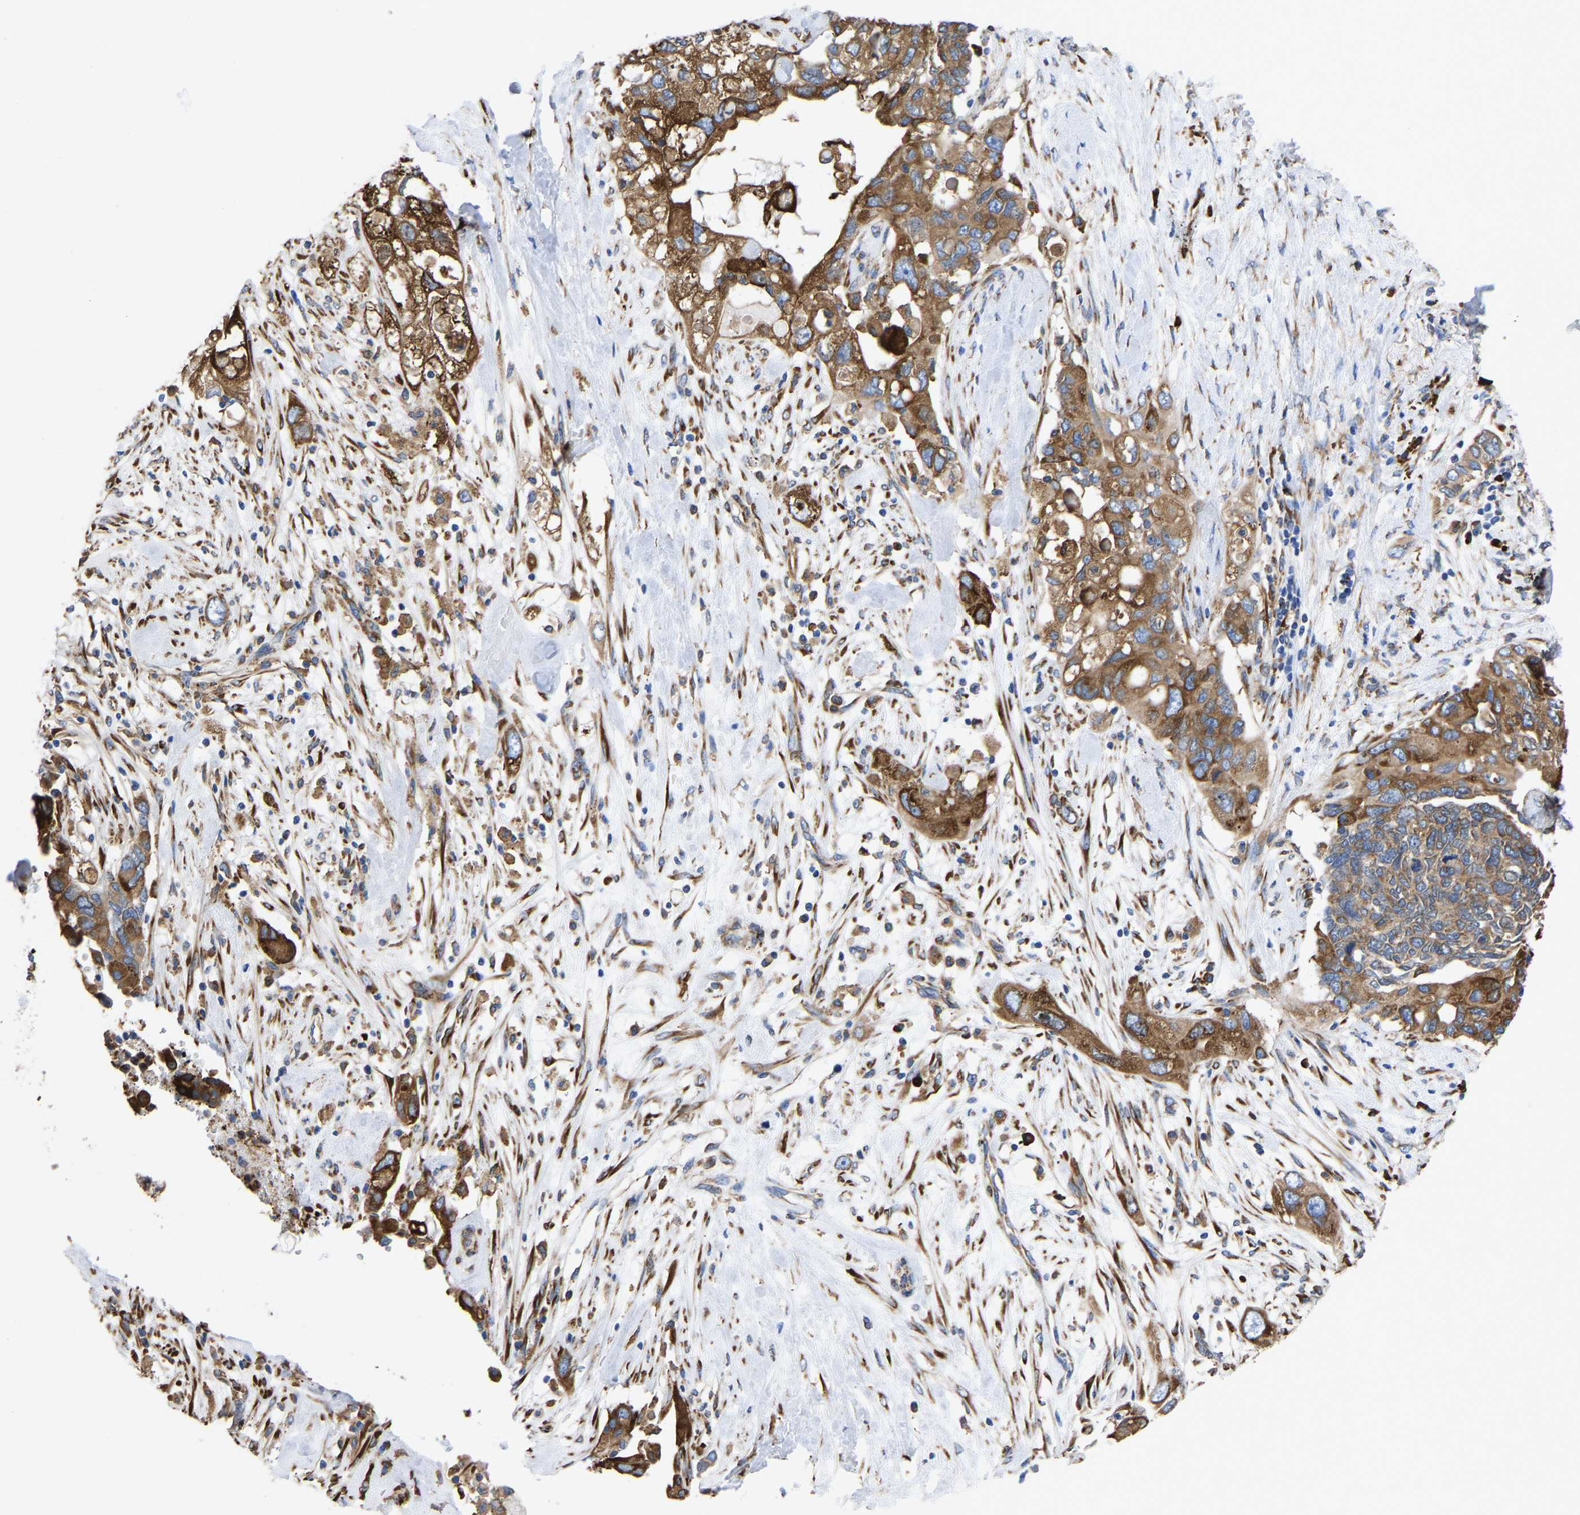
{"staining": {"intensity": "moderate", "quantity": ">75%", "location": "cytoplasmic/membranous"}, "tissue": "pancreatic cancer", "cell_type": "Tumor cells", "image_type": "cancer", "snomed": [{"axis": "morphology", "description": "Adenocarcinoma, NOS"}, {"axis": "topography", "description": "Pancreas"}], "caption": "Protein staining displays moderate cytoplasmic/membranous positivity in about >75% of tumor cells in adenocarcinoma (pancreatic).", "gene": "P4HB", "patient": {"sex": "female", "age": 56}}